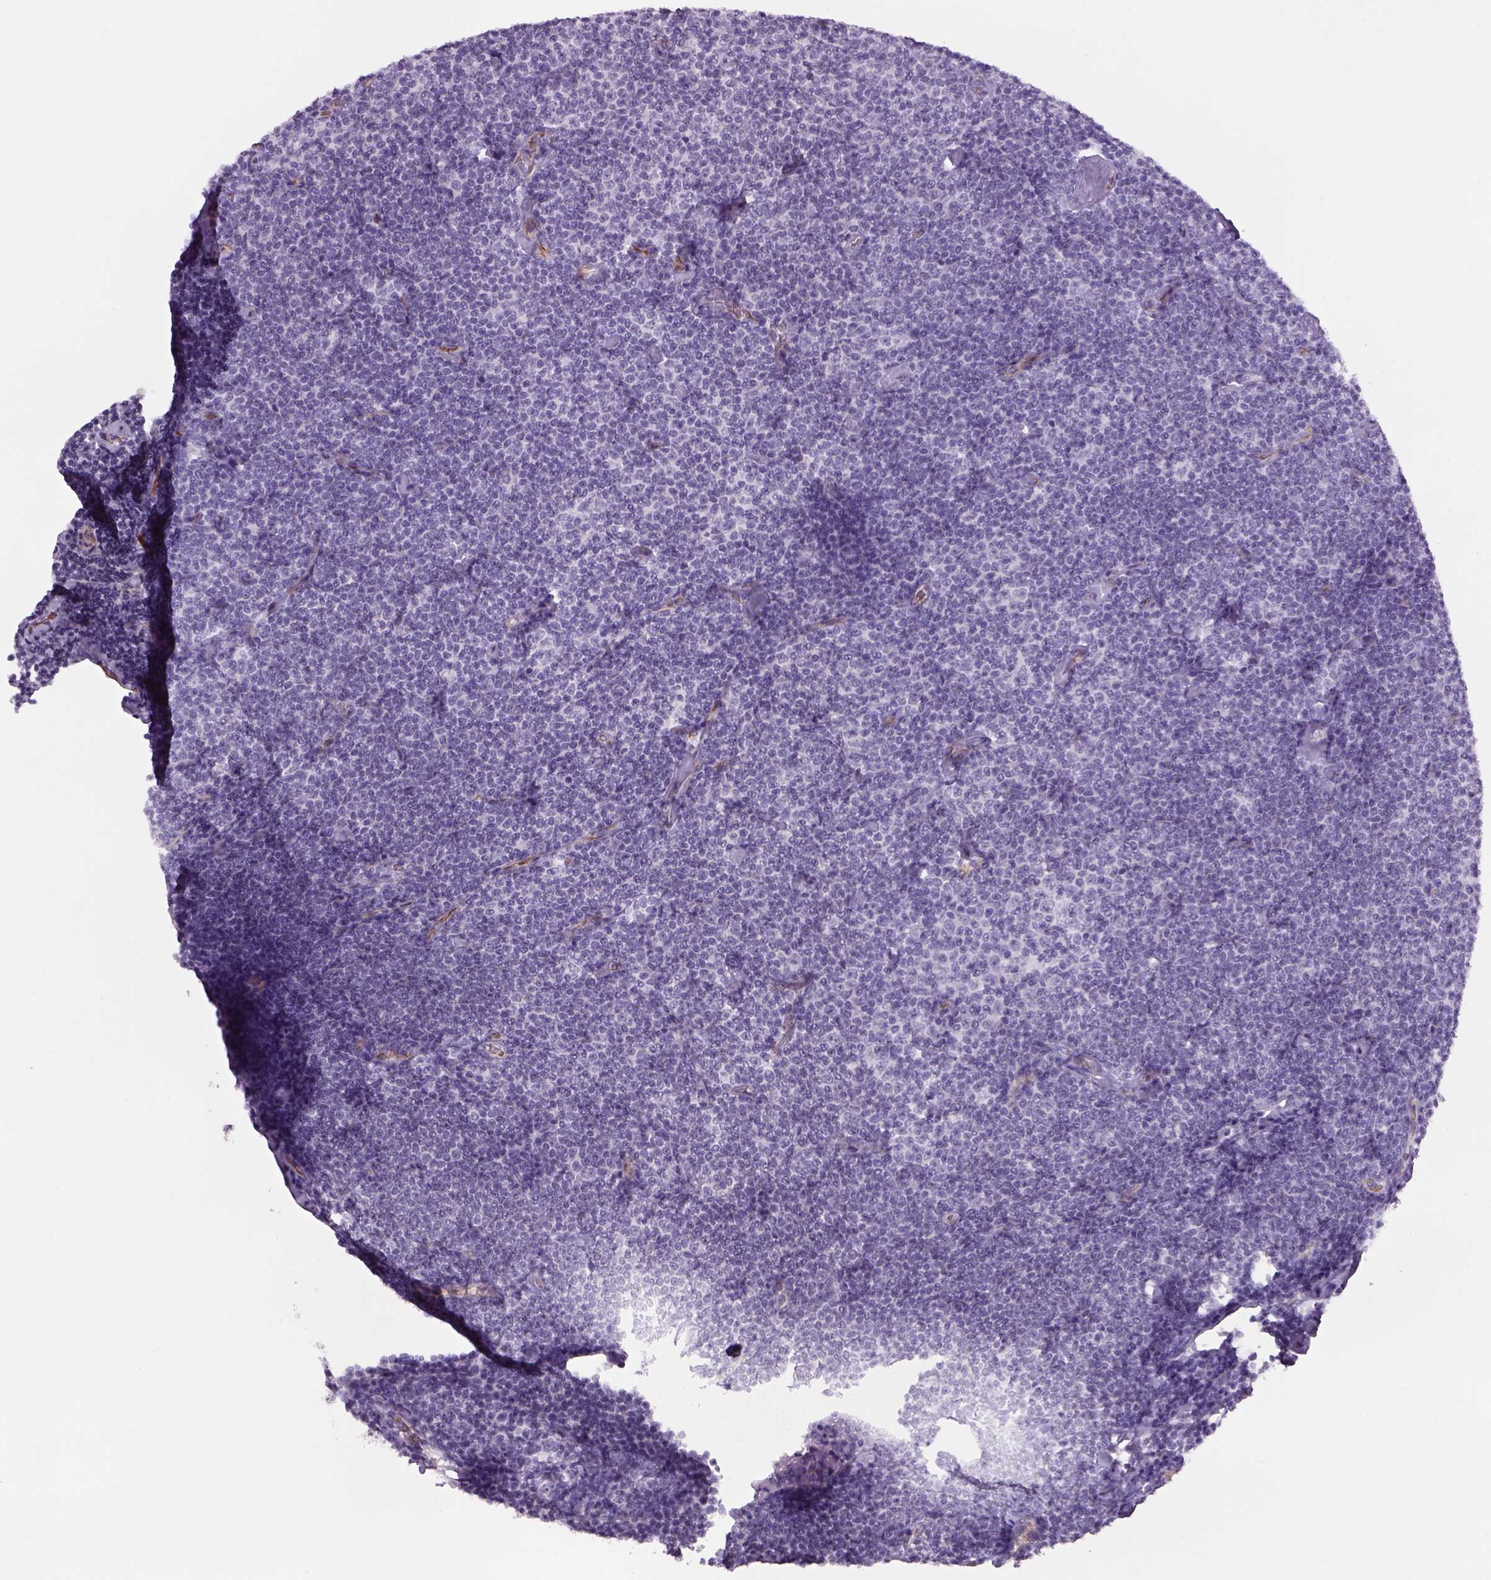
{"staining": {"intensity": "negative", "quantity": "none", "location": "none"}, "tissue": "lymphoma", "cell_type": "Tumor cells", "image_type": "cancer", "snomed": [{"axis": "morphology", "description": "Malignant lymphoma, non-Hodgkin's type, Low grade"}, {"axis": "topography", "description": "Lymph node"}], "caption": "The histopathology image displays no significant staining in tumor cells of malignant lymphoma, non-Hodgkin's type (low-grade).", "gene": "PRRT1", "patient": {"sex": "male", "age": 81}}